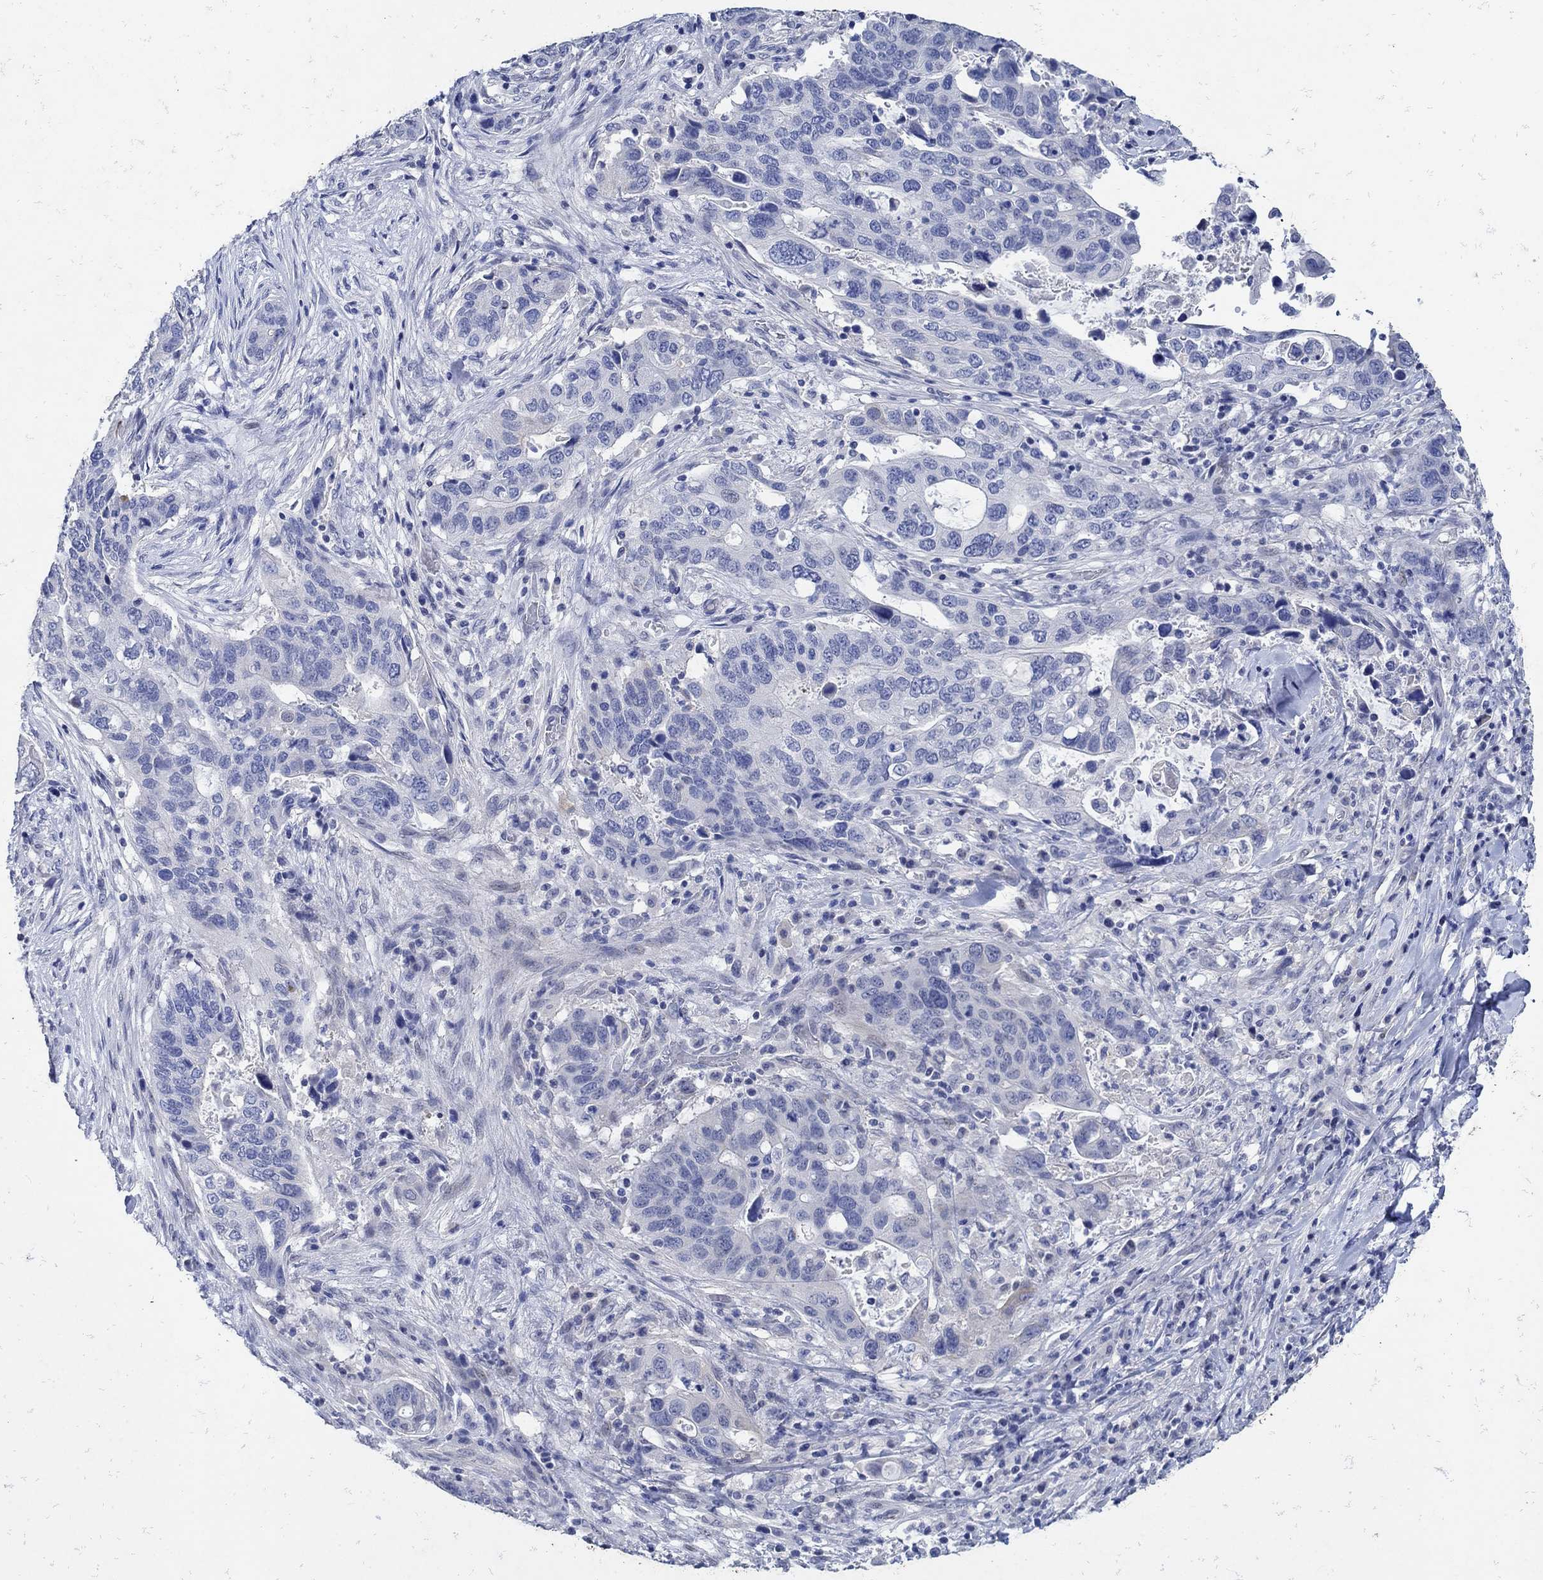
{"staining": {"intensity": "negative", "quantity": "none", "location": "none"}, "tissue": "stomach cancer", "cell_type": "Tumor cells", "image_type": "cancer", "snomed": [{"axis": "morphology", "description": "Adenocarcinoma, NOS"}, {"axis": "topography", "description": "Stomach"}], "caption": "Immunohistochemical staining of human stomach adenocarcinoma exhibits no significant staining in tumor cells. (DAB (3,3'-diaminobenzidine) immunohistochemistry, high magnification).", "gene": "NOS1", "patient": {"sex": "male", "age": 54}}